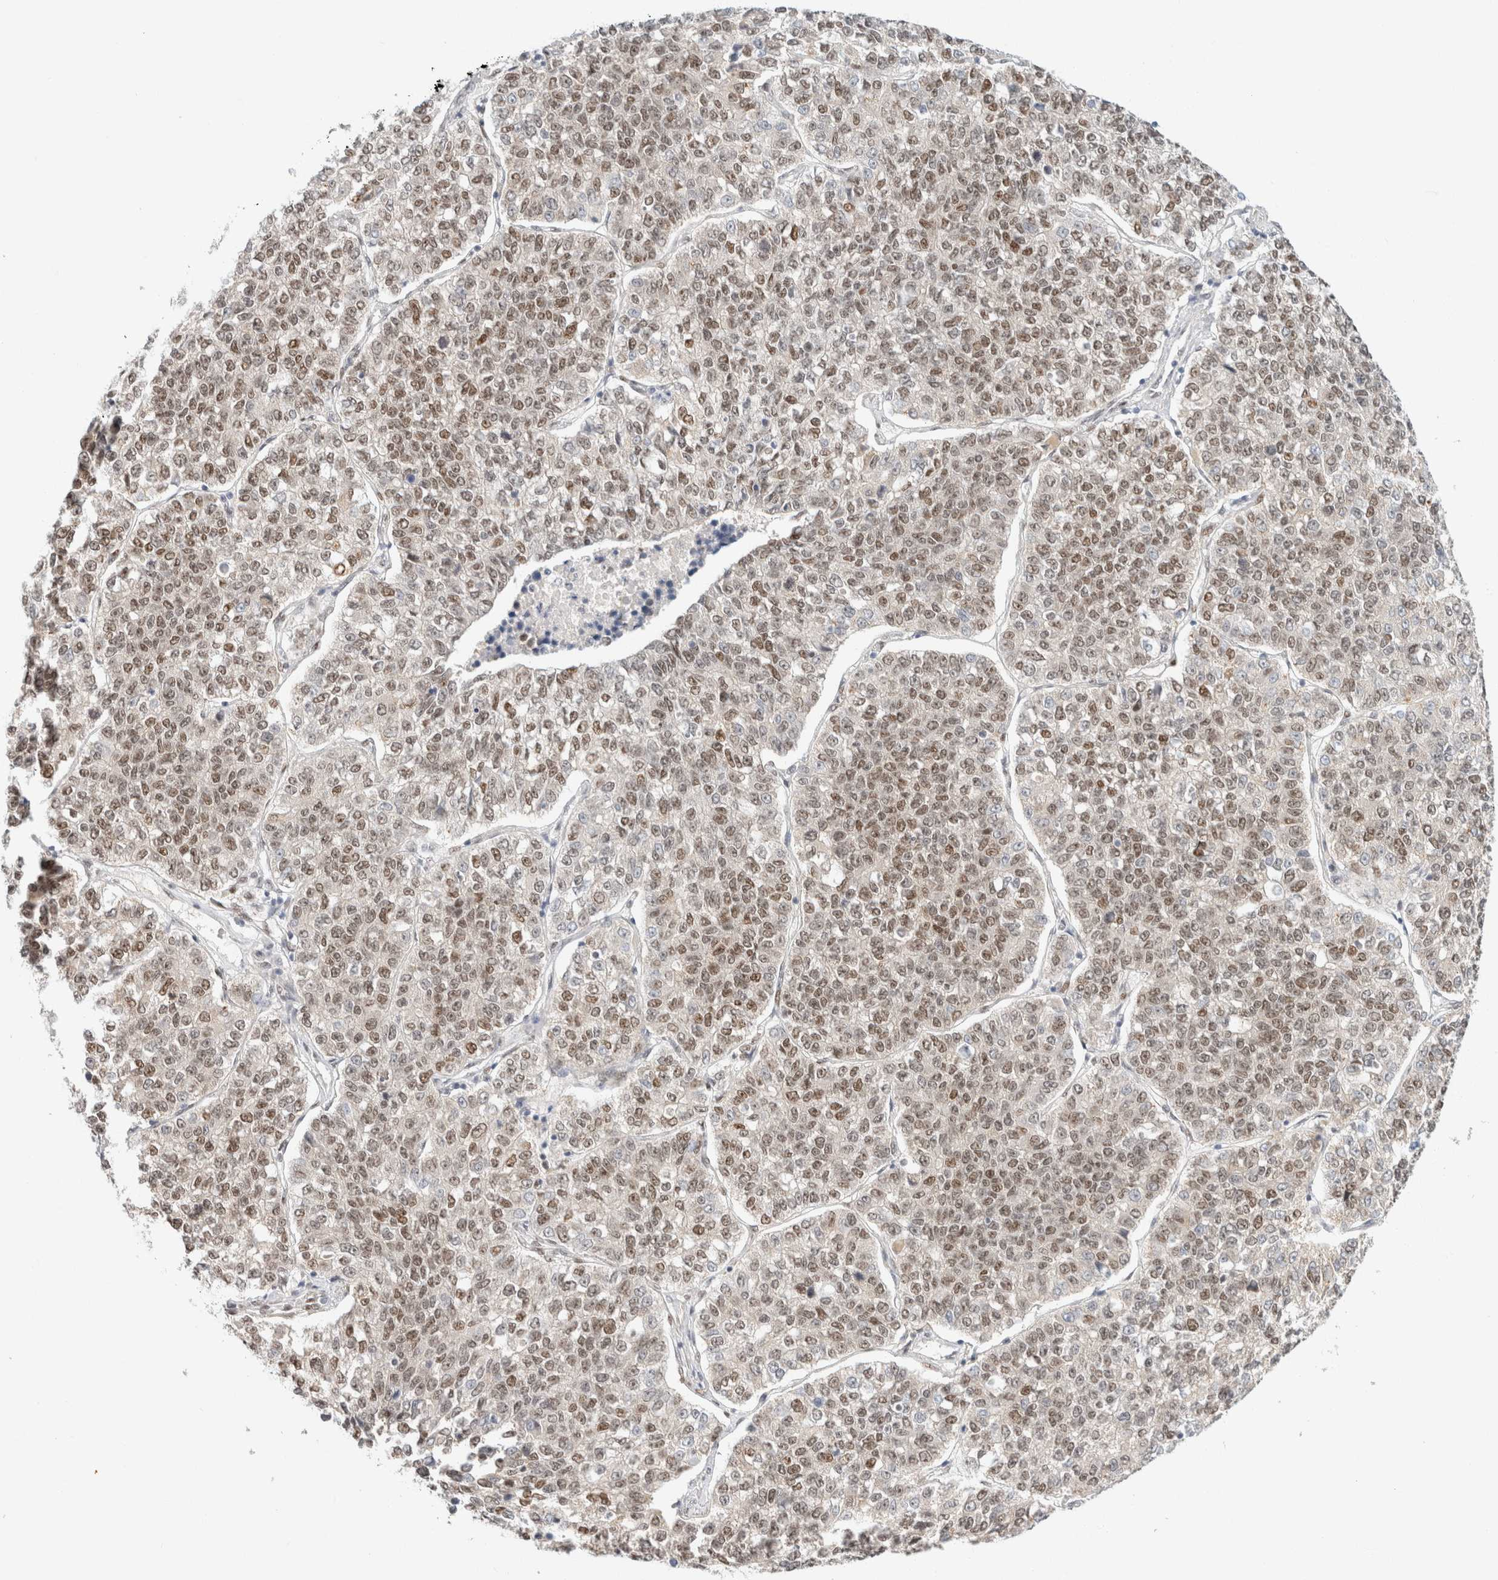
{"staining": {"intensity": "moderate", "quantity": "25%-75%", "location": "nuclear"}, "tissue": "lung cancer", "cell_type": "Tumor cells", "image_type": "cancer", "snomed": [{"axis": "morphology", "description": "Adenocarcinoma, NOS"}, {"axis": "topography", "description": "Lung"}], "caption": "Immunohistochemistry of human lung cancer displays medium levels of moderate nuclear positivity in about 25%-75% of tumor cells. (DAB (3,3'-diaminobenzidine) IHC, brown staining for protein, blue staining for nuclei).", "gene": "ZNF768", "patient": {"sex": "male", "age": 49}}